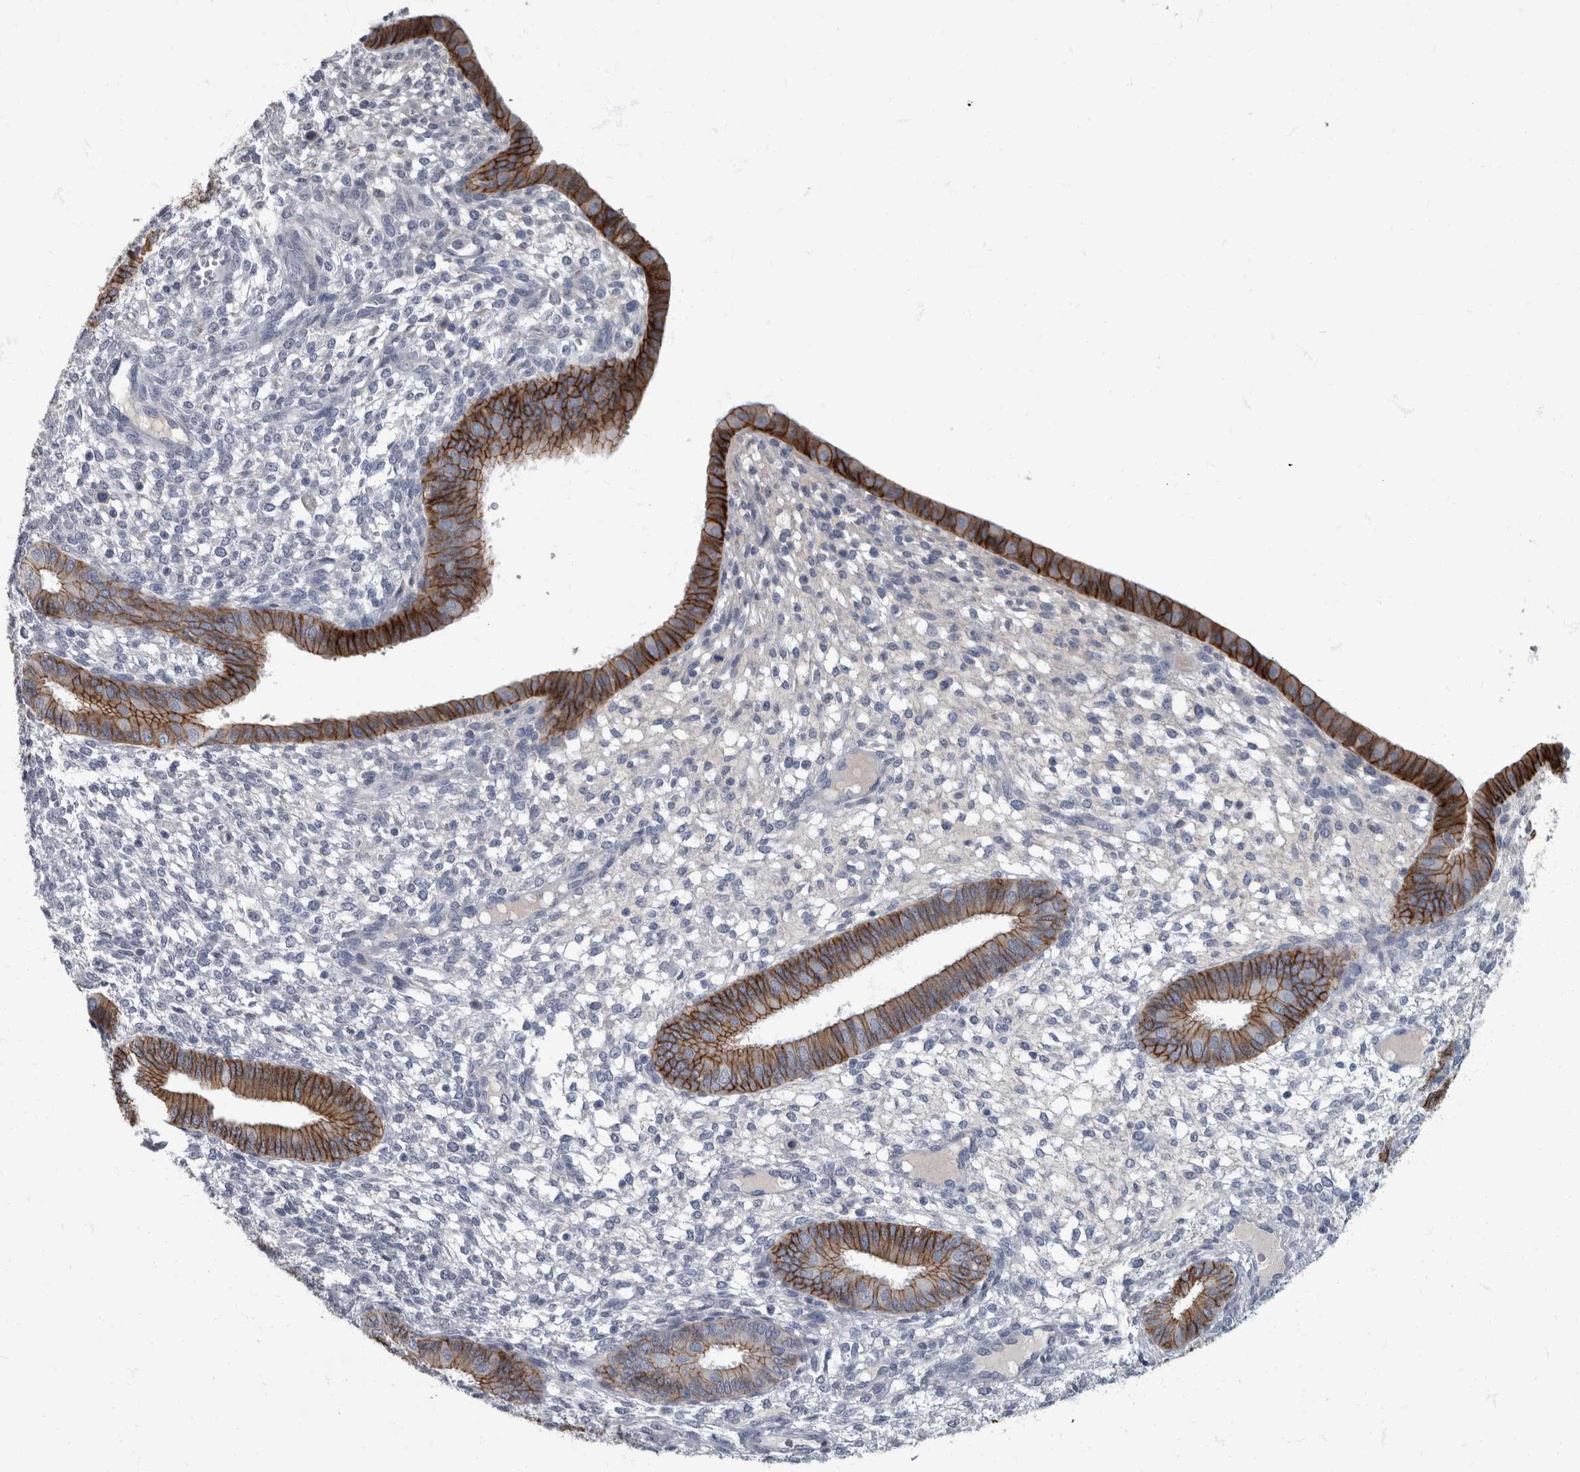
{"staining": {"intensity": "negative", "quantity": "none", "location": "none"}, "tissue": "endometrium", "cell_type": "Cells in endometrial stroma", "image_type": "normal", "snomed": [{"axis": "morphology", "description": "Normal tissue, NOS"}, {"axis": "topography", "description": "Endometrium"}], "caption": "High power microscopy image of an IHC histopathology image of normal endometrium, revealing no significant positivity in cells in endometrial stroma. (Stains: DAB IHC with hematoxylin counter stain, Microscopy: brightfield microscopy at high magnification).", "gene": "DSG2", "patient": {"sex": "female", "age": 46}}